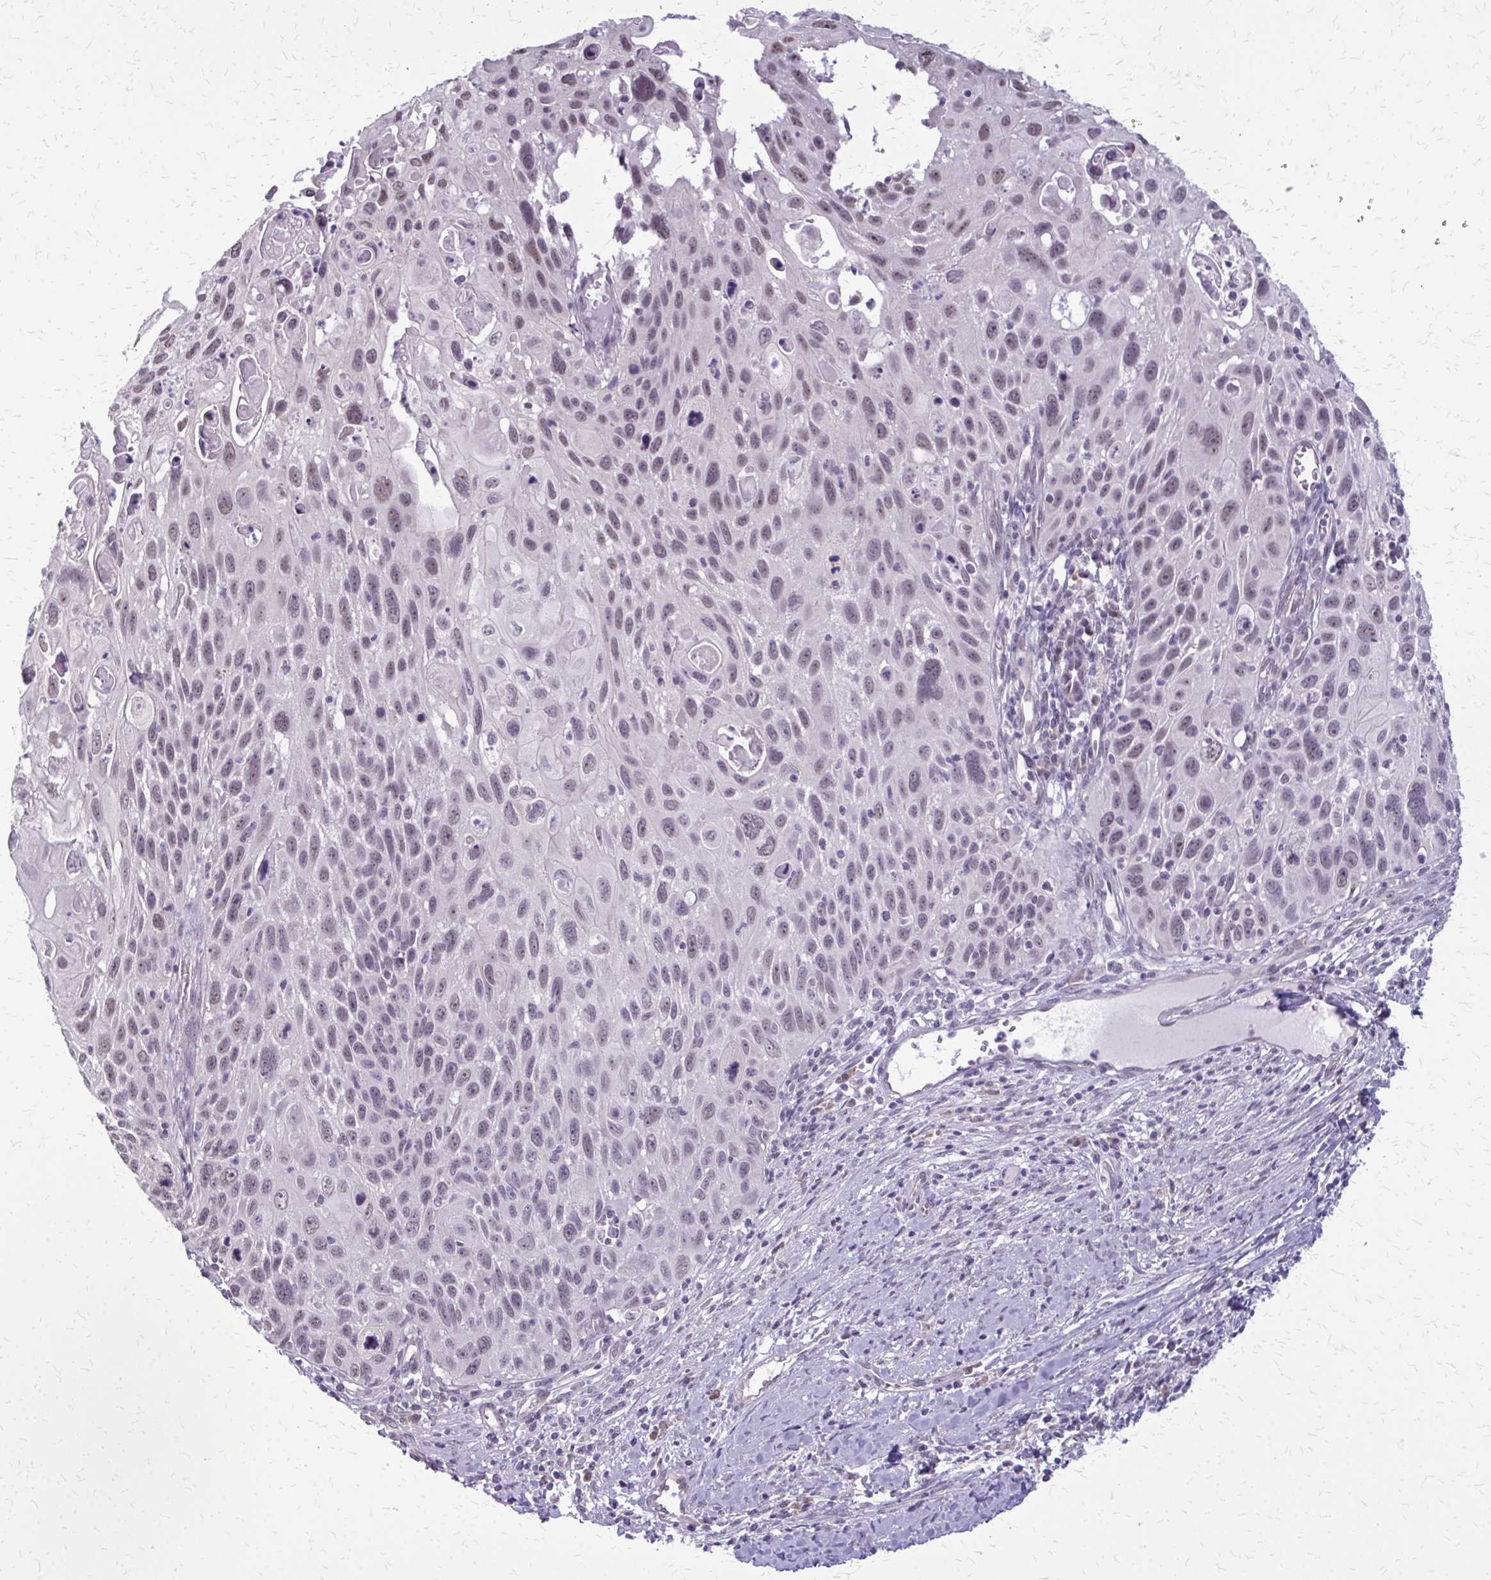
{"staining": {"intensity": "weak", "quantity": "<25%", "location": "nuclear"}, "tissue": "cervical cancer", "cell_type": "Tumor cells", "image_type": "cancer", "snomed": [{"axis": "morphology", "description": "Squamous cell carcinoma, NOS"}, {"axis": "topography", "description": "Cervix"}], "caption": "Immunohistochemistry (IHC) of human cervical cancer (squamous cell carcinoma) exhibits no positivity in tumor cells.", "gene": "PLCB1", "patient": {"sex": "female", "age": 70}}